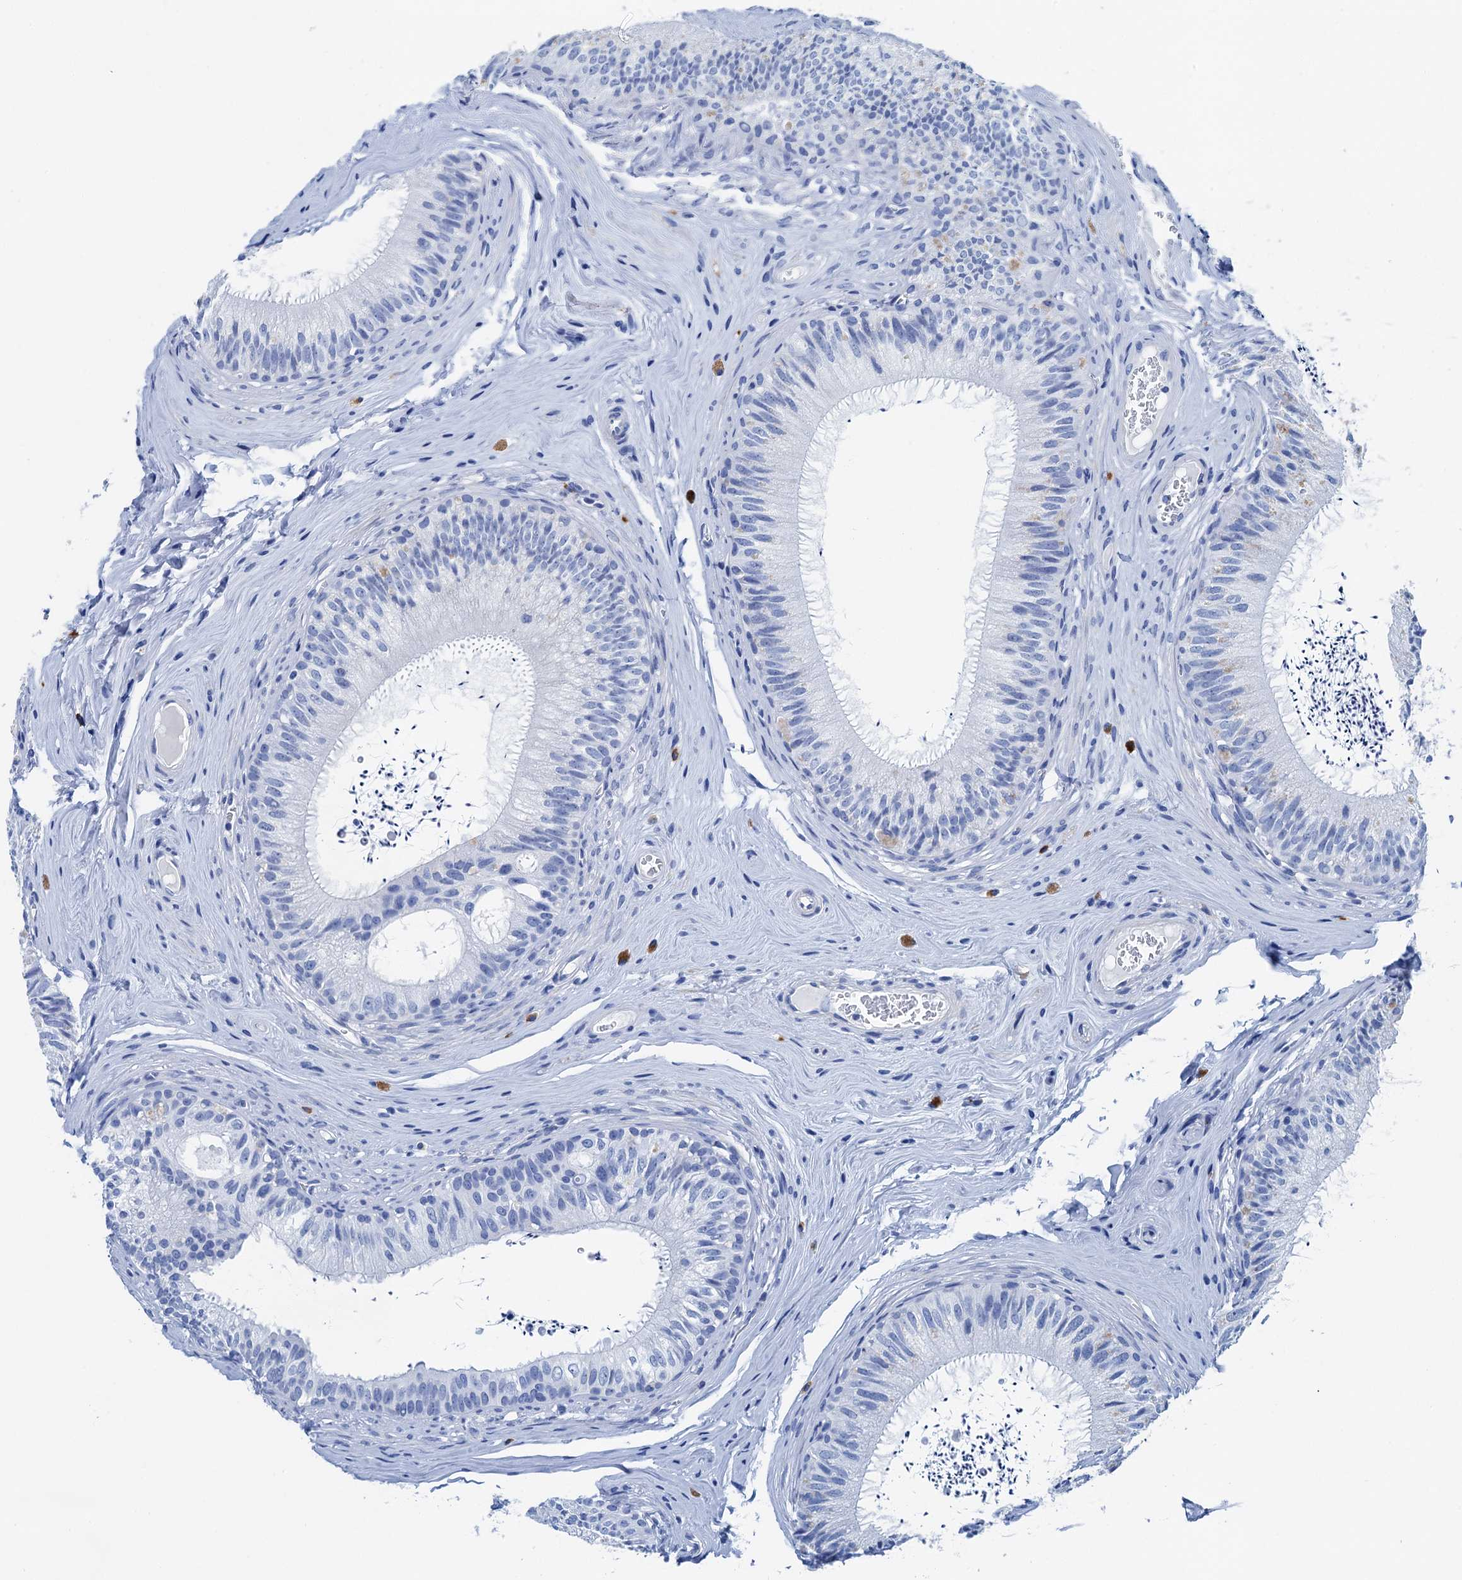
{"staining": {"intensity": "negative", "quantity": "none", "location": "none"}, "tissue": "epididymis", "cell_type": "Glandular cells", "image_type": "normal", "snomed": [{"axis": "morphology", "description": "Normal tissue, NOS"}, {"axis": "topography", "description": "Epididymis"}], "caption": "This is an IHC micrograph of unremarkable epididymis. There is no positivity in glandular cells.", "gene": "NLRP10", "patient": {"sex": "male", "age": 46}}